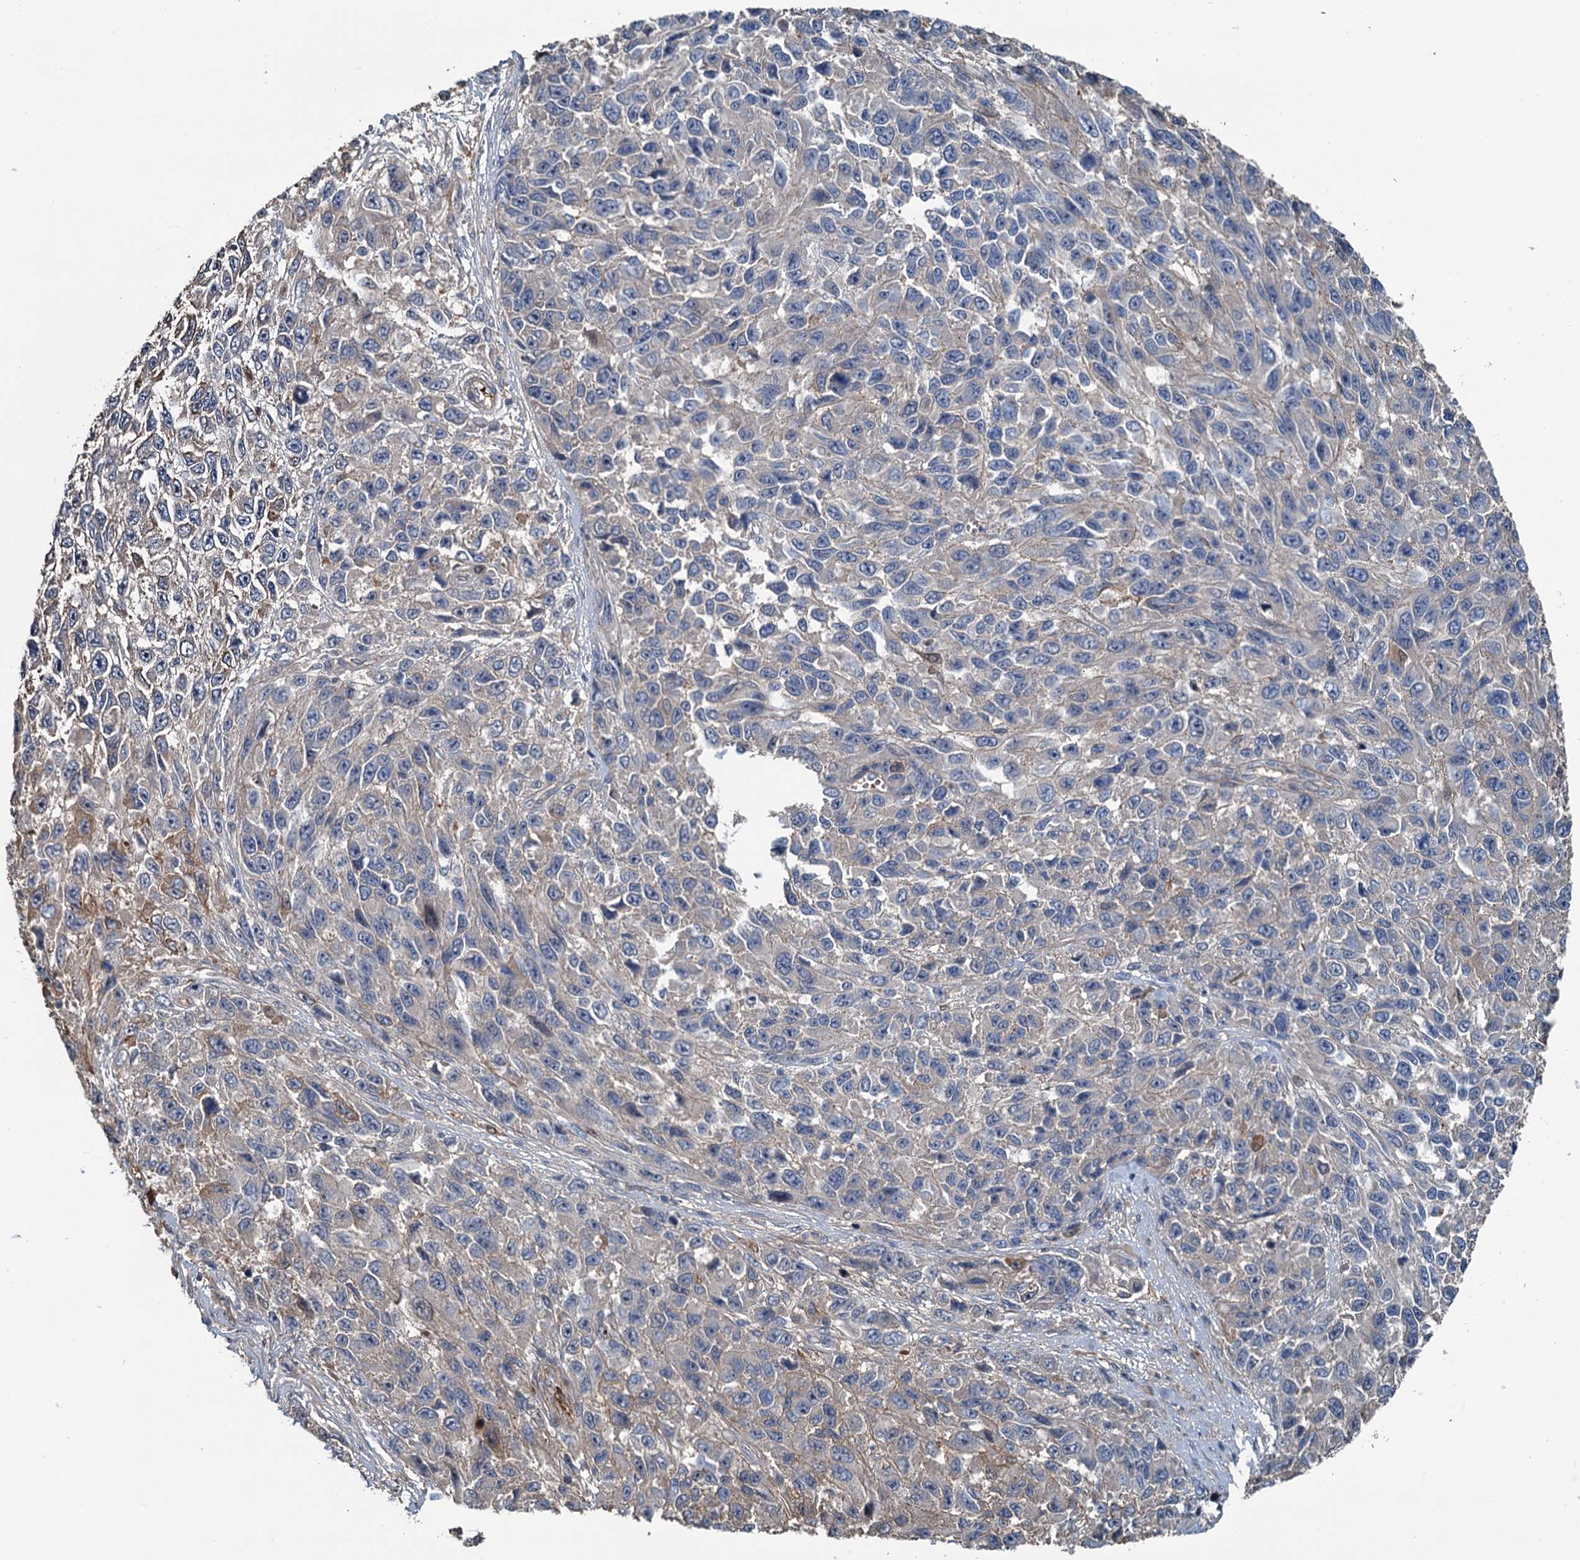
{"staining": {"intensity": "negative", "quantity": "none", "location": "none"}, "tissue": "melanoma", "cell_type": "Tumor cells", "image_type": "cancer", "snomed": [{"axis": "morphology", "description": "Normal tissue, NOS"}, {"axis": "morphology", "description": "Malignant melanoma, NOS"}, {"axis": "topography", "description": "Skin"}], "caption": "IHC of human malignant melanoma displays no positivity in tumor cells. The staining was performed using DAB (3,3'-diaminobenzidine) to visualize the protein expression in brown, while the nuclei were stained in blue with hematoxylin (Magnification: 20x).", "gene": "TEDC1", "patient": {"sex": "female", "age": 96}}